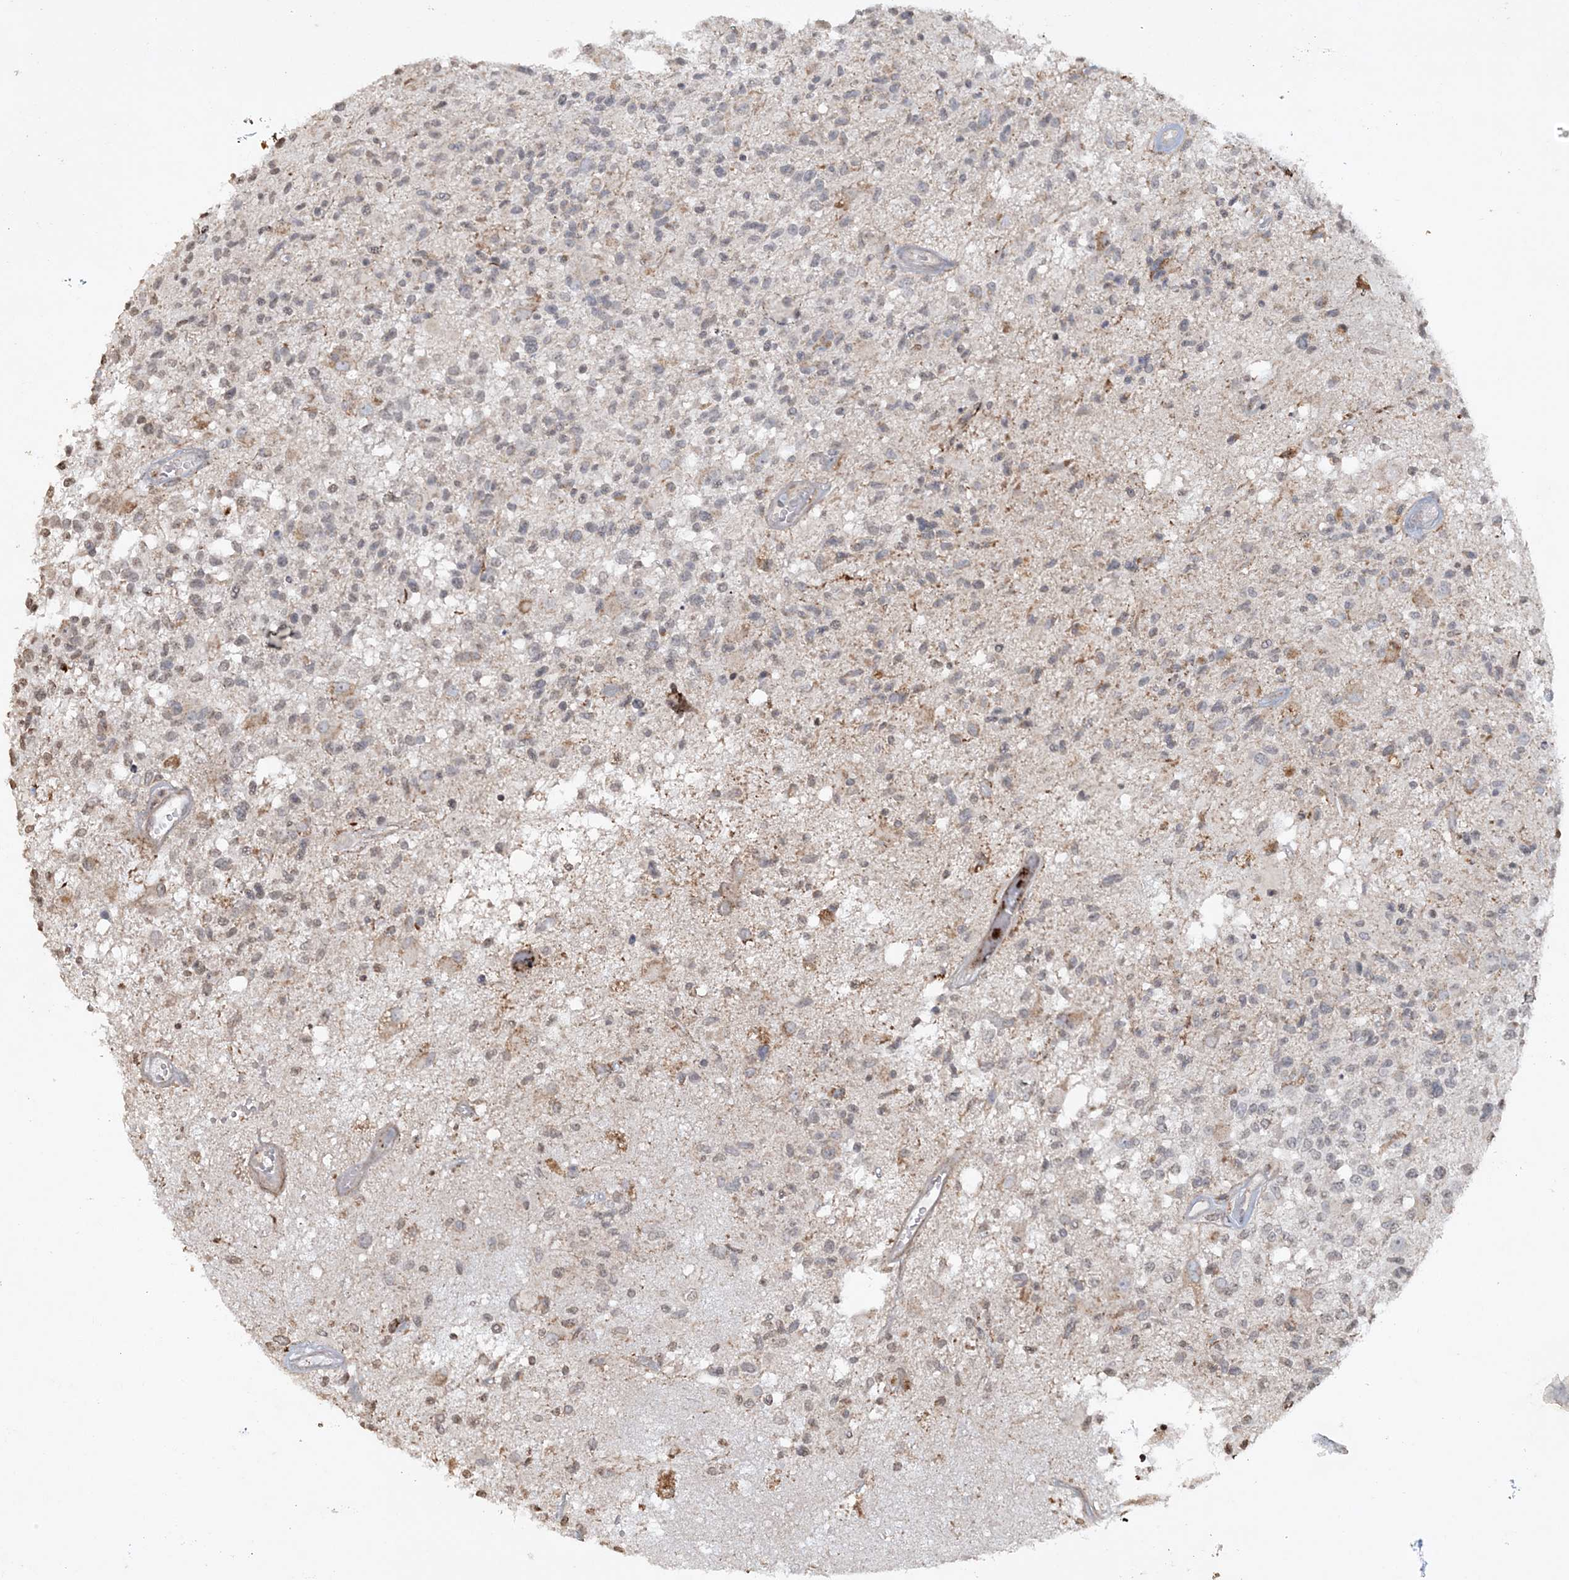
{"staining": {"intensity": "weak", "quantity": "<25%", "location": "cytoplasmic/membranous"}, "tissue": "glioma", "cell_type": "Tumor cells", "image_type": "cancer", "snomed": [{"axis": "morphology", "description": "Glioma, malignant, High grade"}, {"axis": "morphology", "description": "Glioblastoma, NOS"}, {"axis": "topography", "description": "Brain"}], "caption": "Immunohistochemical staining of high-grade glioma (malignant) displays no significant expression in tumor cells.", "gene": "TTC7A", "patient": {"sex": "male", "age": 60}}